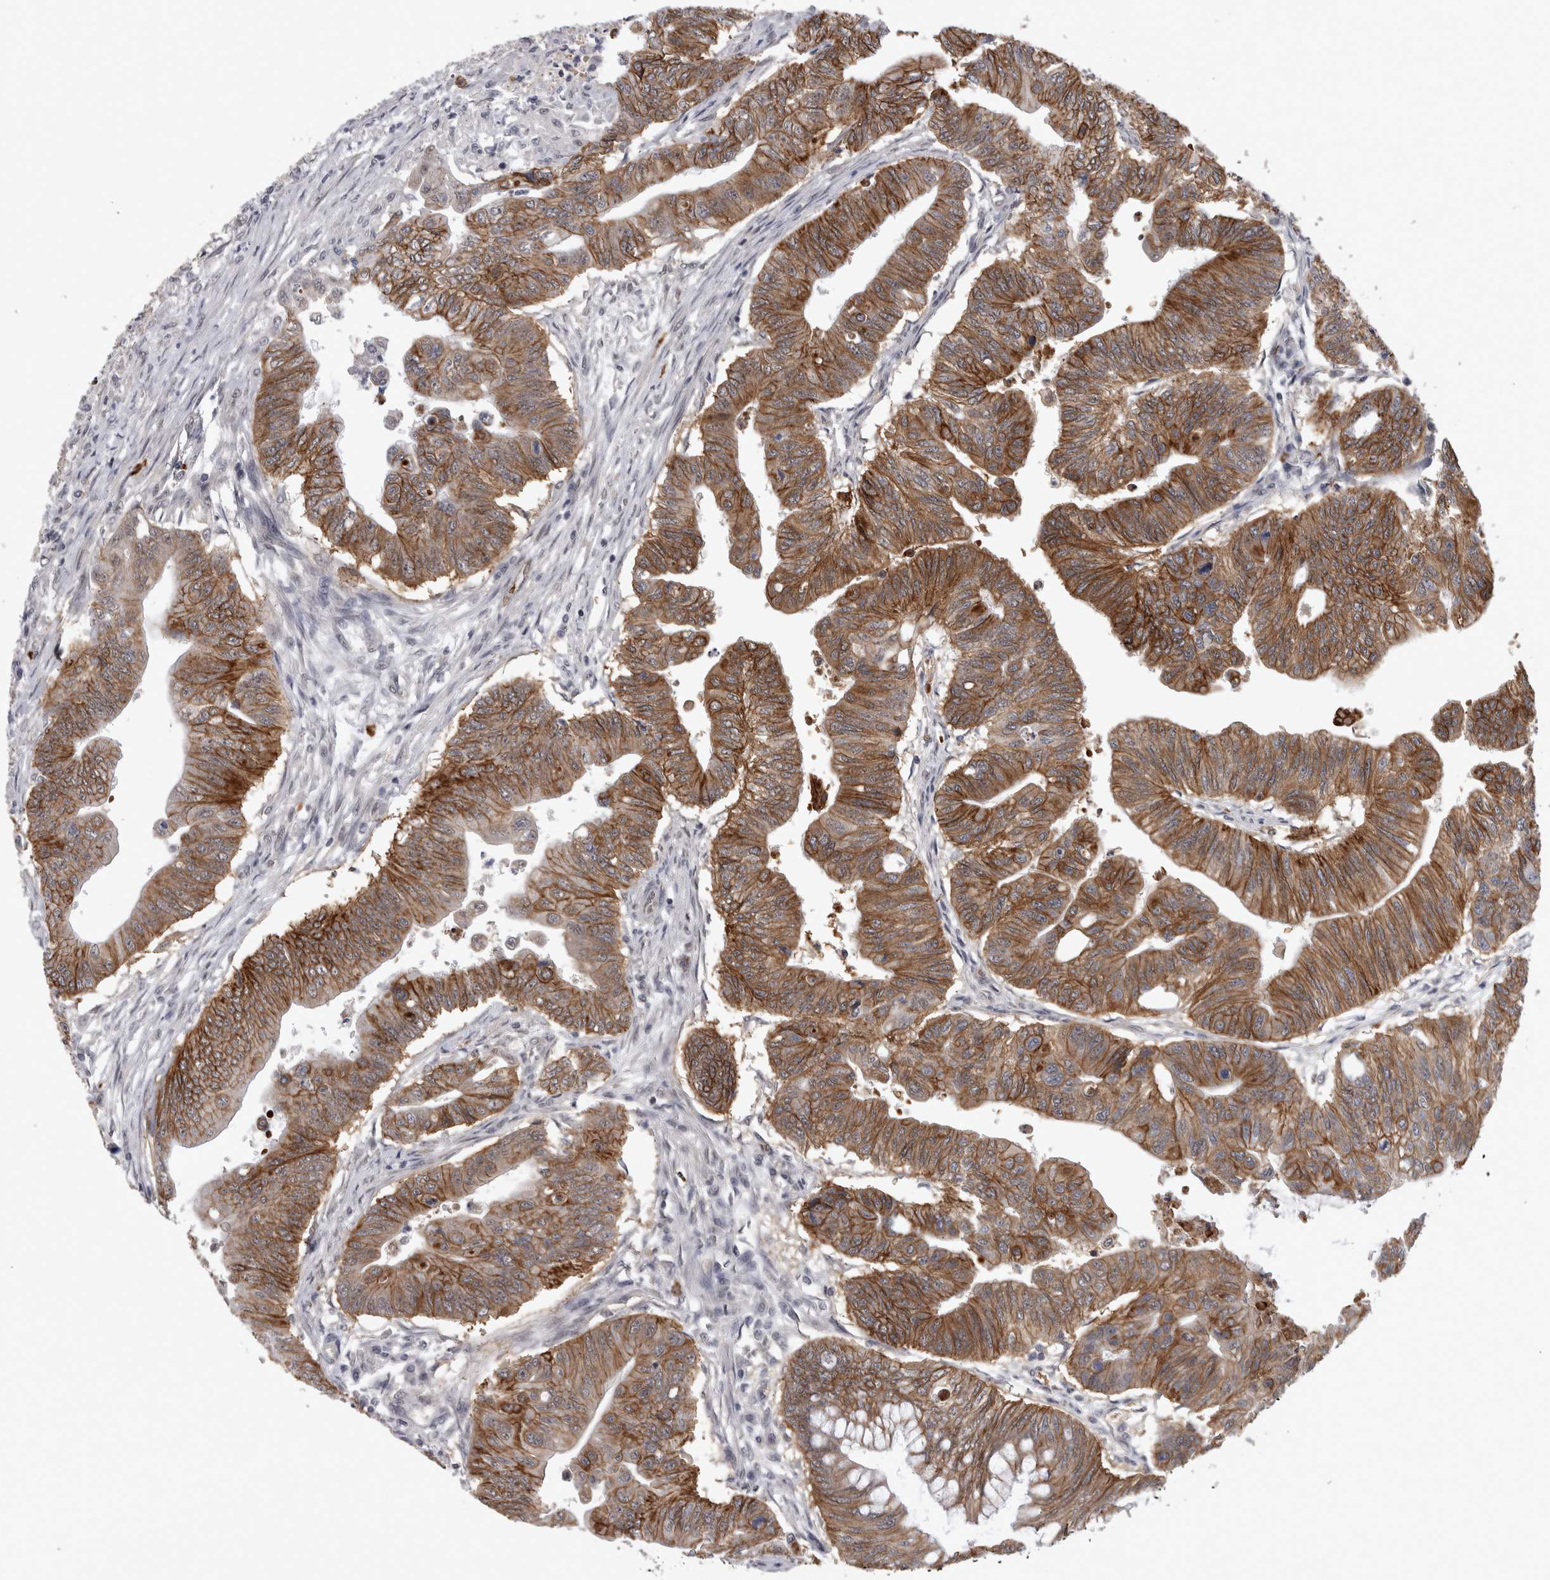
{"staining": {"intensity": "moderate", "quantity": ">75%", "location": "cytoplasmic/membranous"}, "tissue": "colorectal cancer", "cell_type": "Tumor cells", "image_type": "cancer", "snomed": [{"axis": "morphology", "description": "Adenoma, NOS"}, {"axis": "morphology", "description": "Adenocarcinoma, NOS"}, {"axis": "topography", "description": "Colon"}], "caption": "Immunohistochemistry (IHC) of human colorectal adenoma displays medium levels of moderate cytoplasmic/membranous positivity in approximately >75% of tumor cells.", "gene": "PEBP4", "patient": {"sex": "male", "age": 79}}